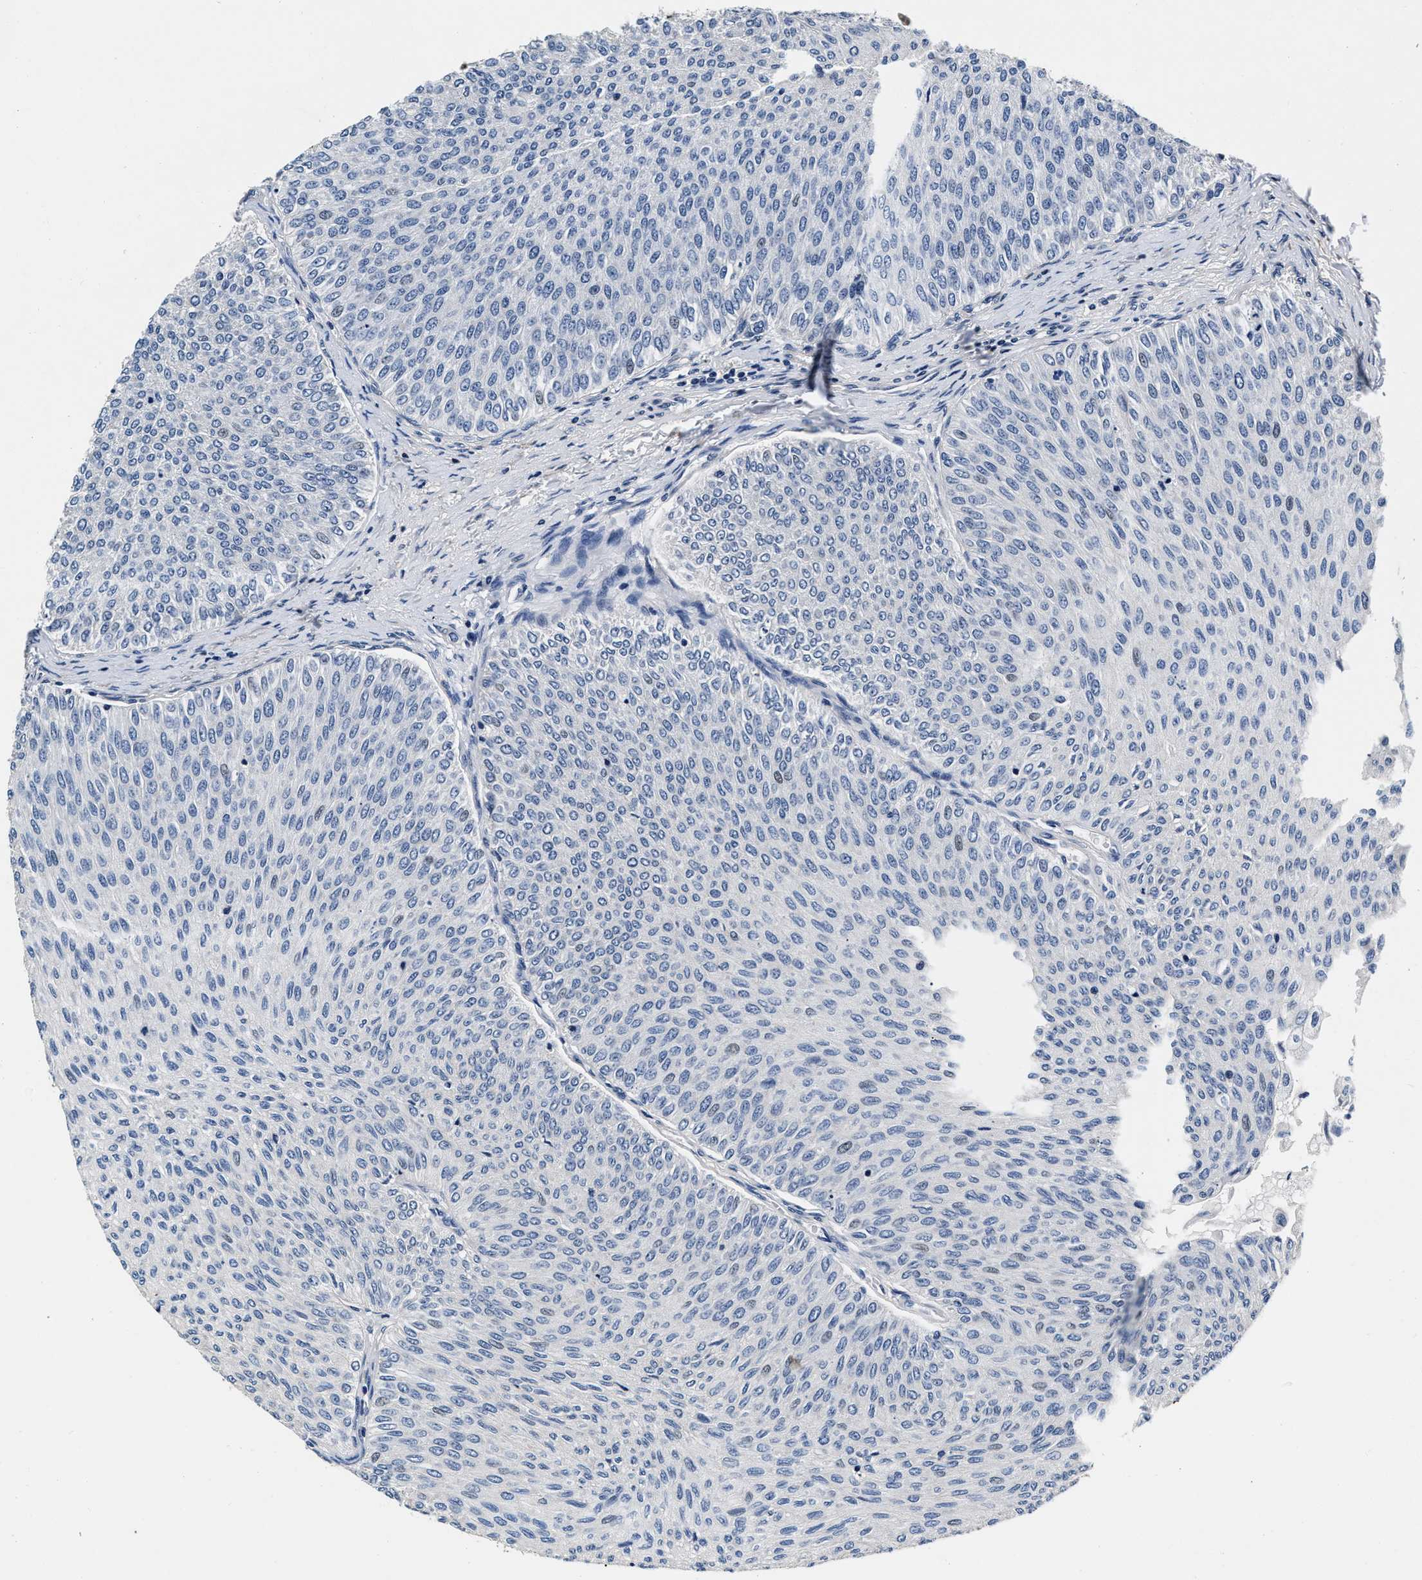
{"staining": {"intensity": "negative", "quantity": "none", "location": "none"}, "tissue": "urothelial cancer", "cell_type": "Tumor cells", "image_type": "cancer", "snomed": [{"axis": "morphology", "description": "Urothelial carcinoma, Low grade"}, {"axis": "topography", "description": "Urinary bladder"}], "caption": "Immunohistochemistry micrograph of urothelial carcinoma (low-grade) stained for a protein (brown), which demonstrates no staining in tumor cells. The staining is performed using DAB (3,3'-diaminobenzidine) brown chromogen with nuclei counter-stained in using hematoxylin.", "gene": "ABCG8", "patient": {"sex": "male", "age": 78}}